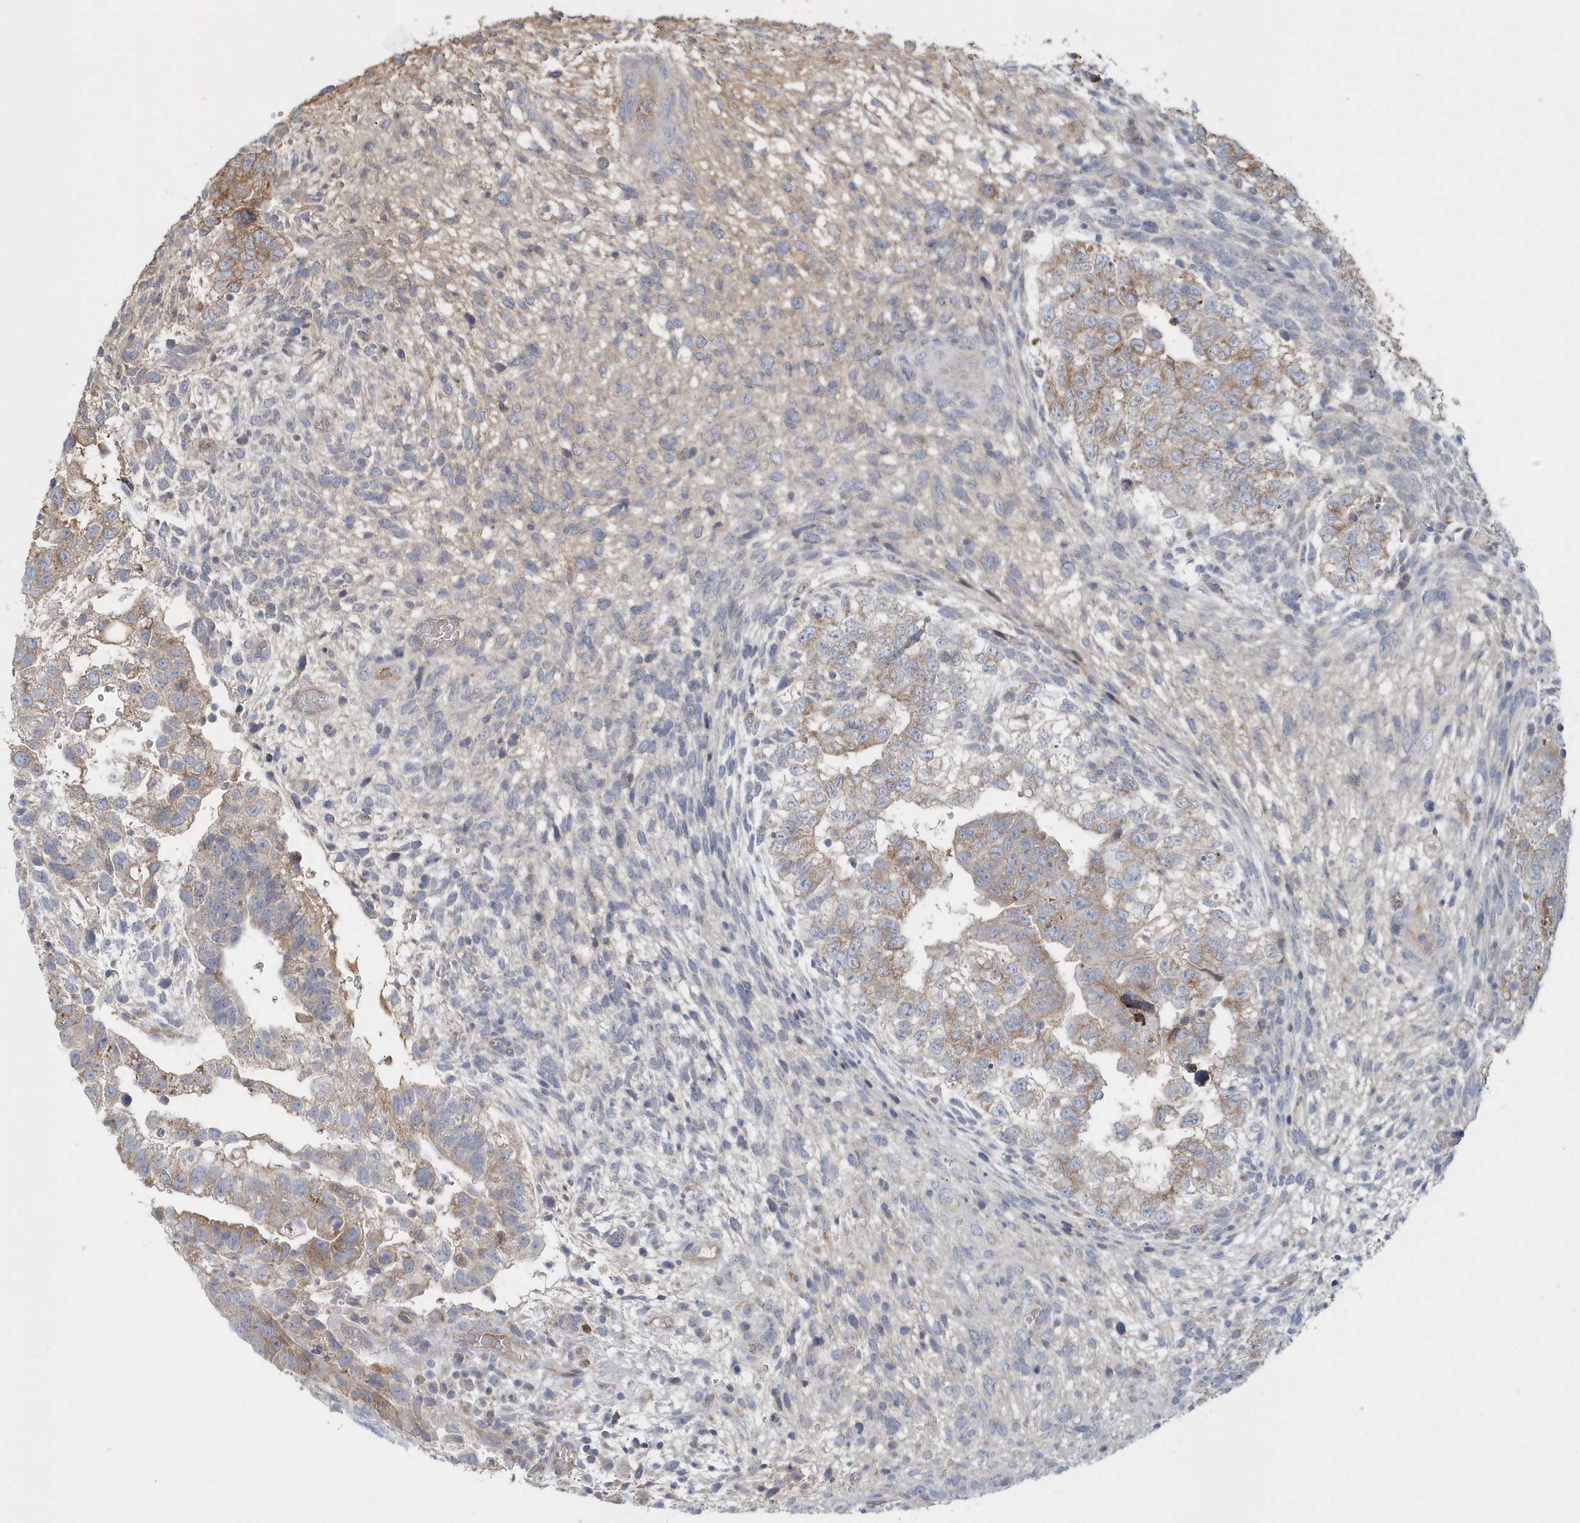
{"staining": {"intensity": "weak", "quantity": ">75%", "location": "cytoplasmic/membranous"}, "tissue": "testis cancer", "cell_type": "Tumor cells", "image_type": "cancer", "snomed": [{"axis": "morphology", "description": "Carcinoma, Embryonal, NOS"}, {"axis": "topography", "description": "Testis"}], "caption": "Human embryonal carcinoma (testis) stained with a protein marker exhibits weak staining in tumor cells.", "gene": "SPATA18", "patient": {"sex": "male", "age": 37}}